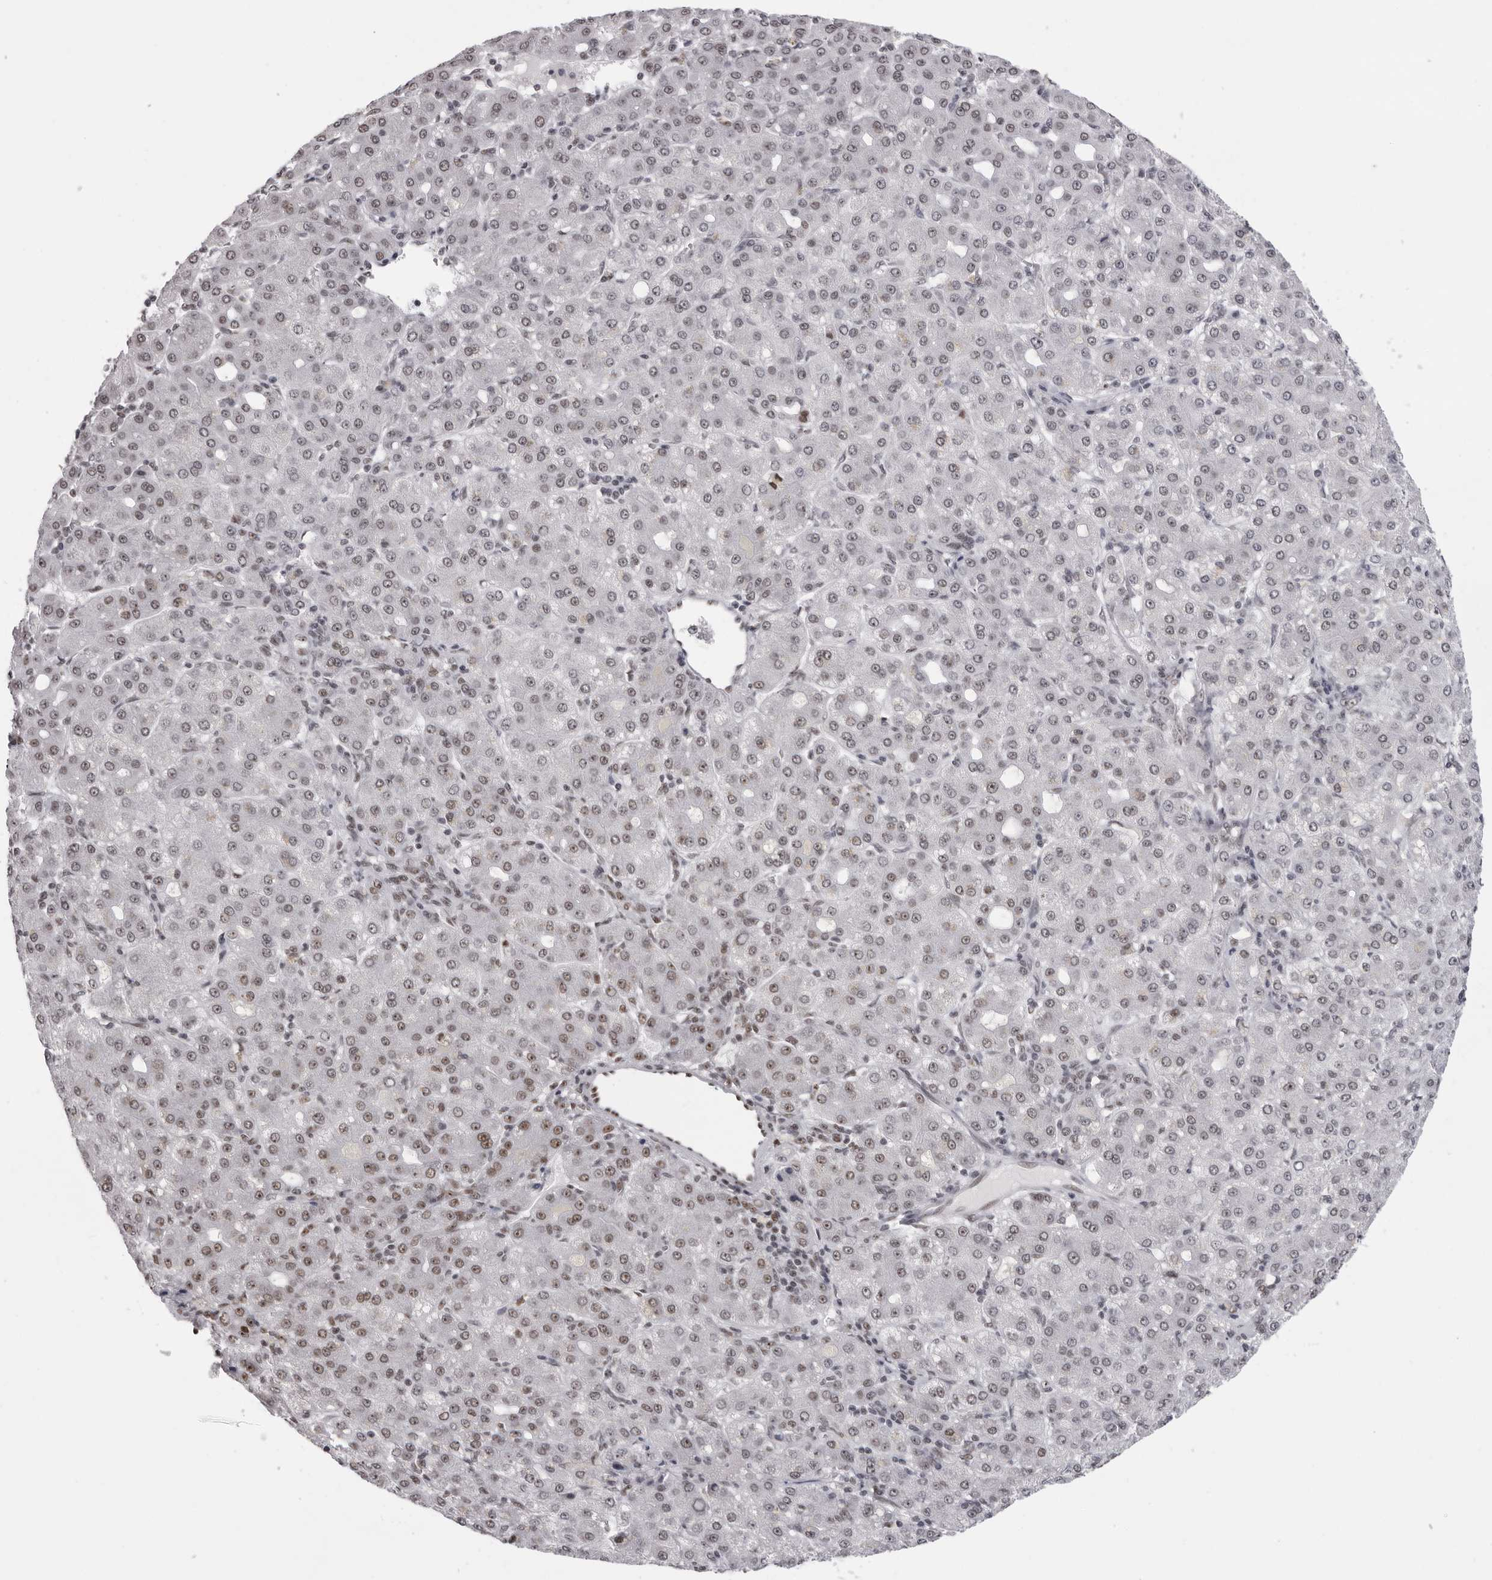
{"staining": {"intensity": "weak", "quantity": "25%-75%", "location": "nuclear"}, "tissue": "liver cancer", "cell_type": "Tumor cells", "image_type": "cancer", "snomed": [{"axis": "morphology", "description": "Carcinoma, Hepatocellular, NOS"}, {"axis": "topography", "description": "Liver"}], "caption": "Hepatocellular carcinoma (liver) stained with DAB immunohistochemistry (IHC) shows low levels of weak nuclear expression in about 25%-75% of tumor cells.", "gene": "DHX9", "patient": {"sex": "male", "age": 65}}